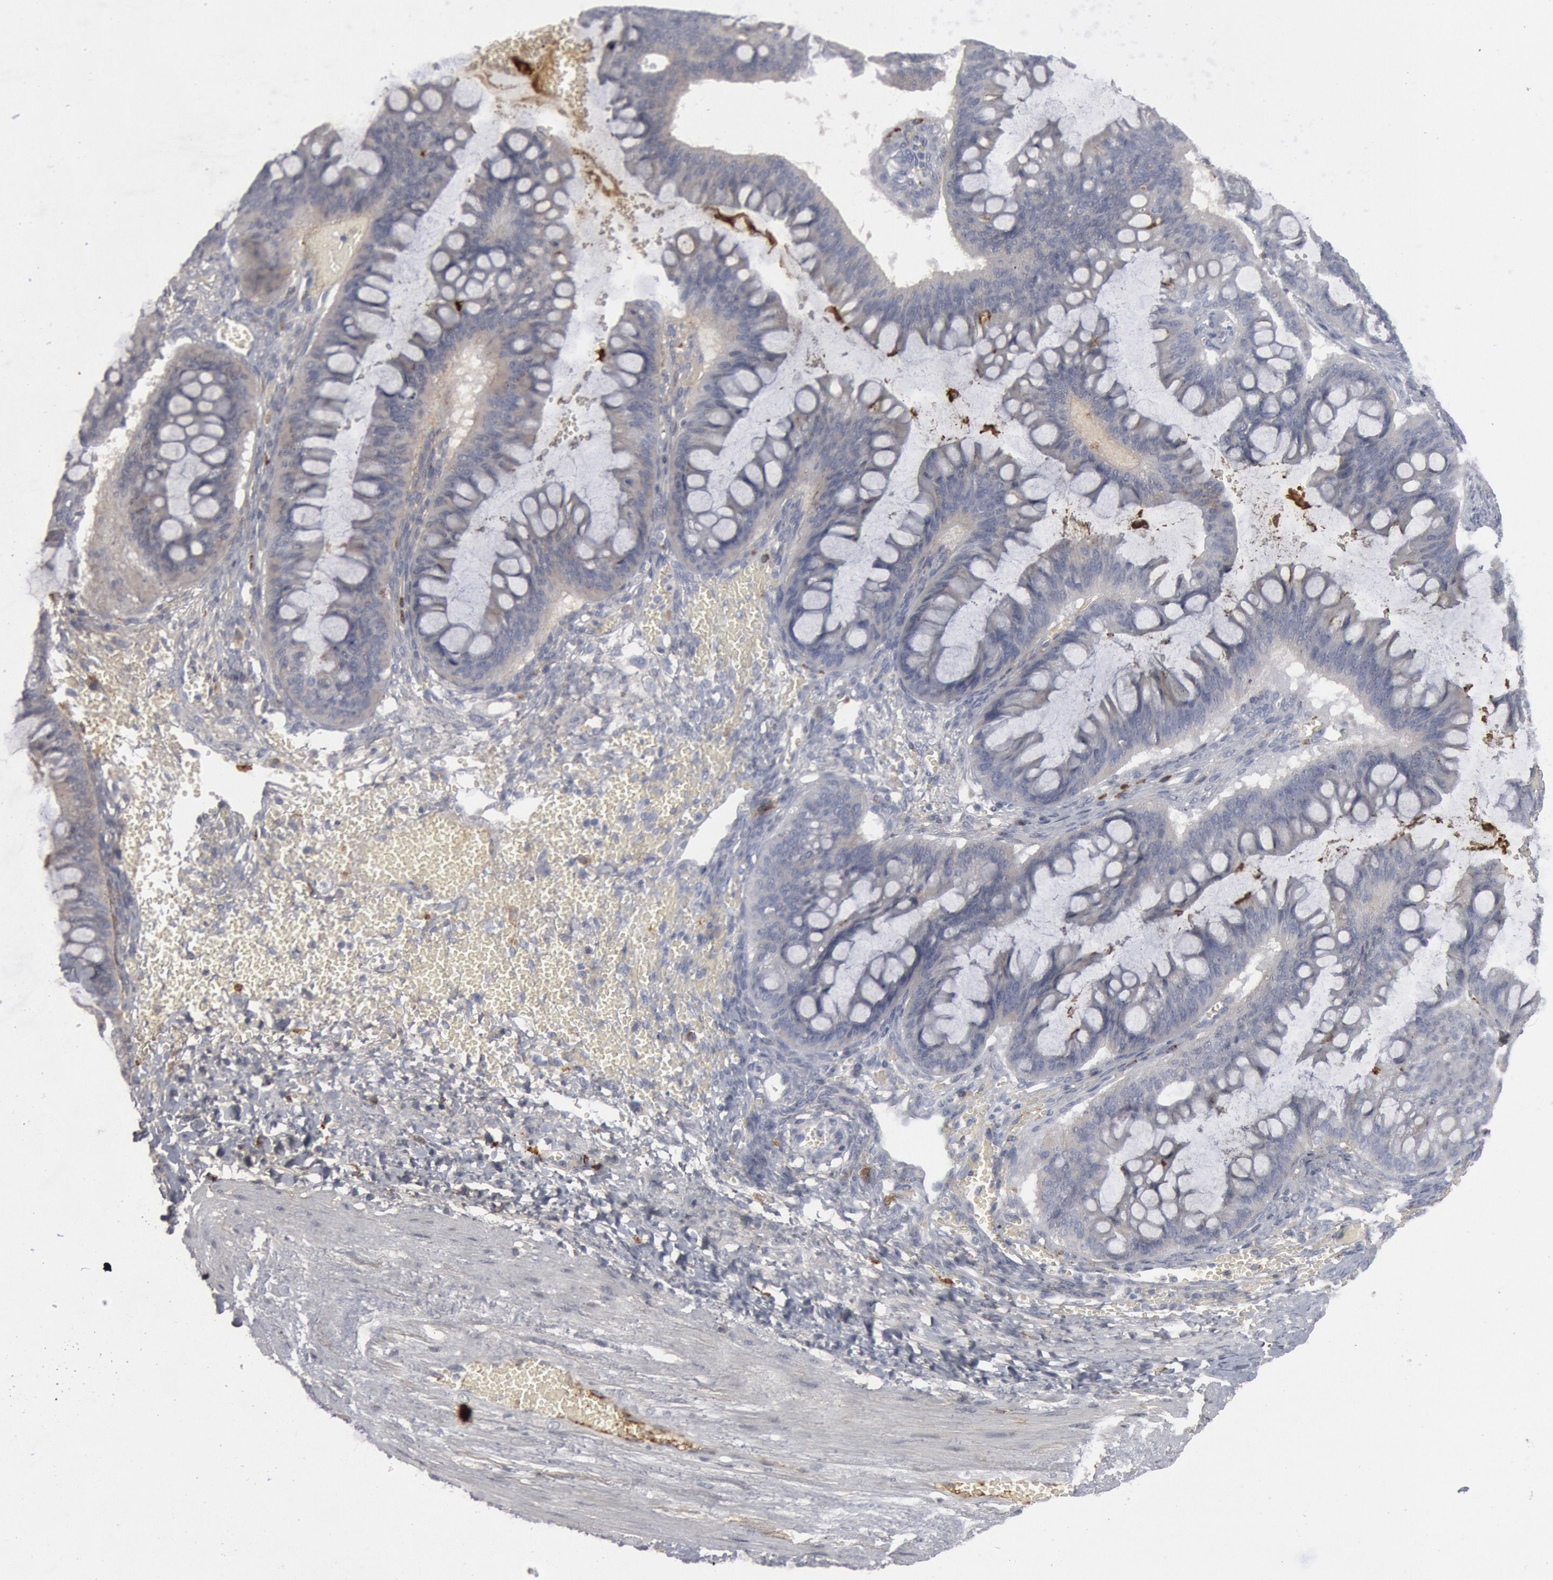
{"staining": {"intensity": "negative", "quantity": "none", "location": "none"}, "tissue": "ovarian cancer", "cell_type": "Tumor cells", "image_type": "cancer", "snomed": [{"axis": "morphology", "description": "Cystadenocarcinoma, mucinous, NOS"}, {"axis": "topography", "description": "Ovary"}], "caption": "Human mucinous cystadenocarcinoma (ovarian) stained for a protein using IHC reveals no expression in tumor cells.", "gene": "C1QC", "patient": {"sex": "female", "age": 73}}